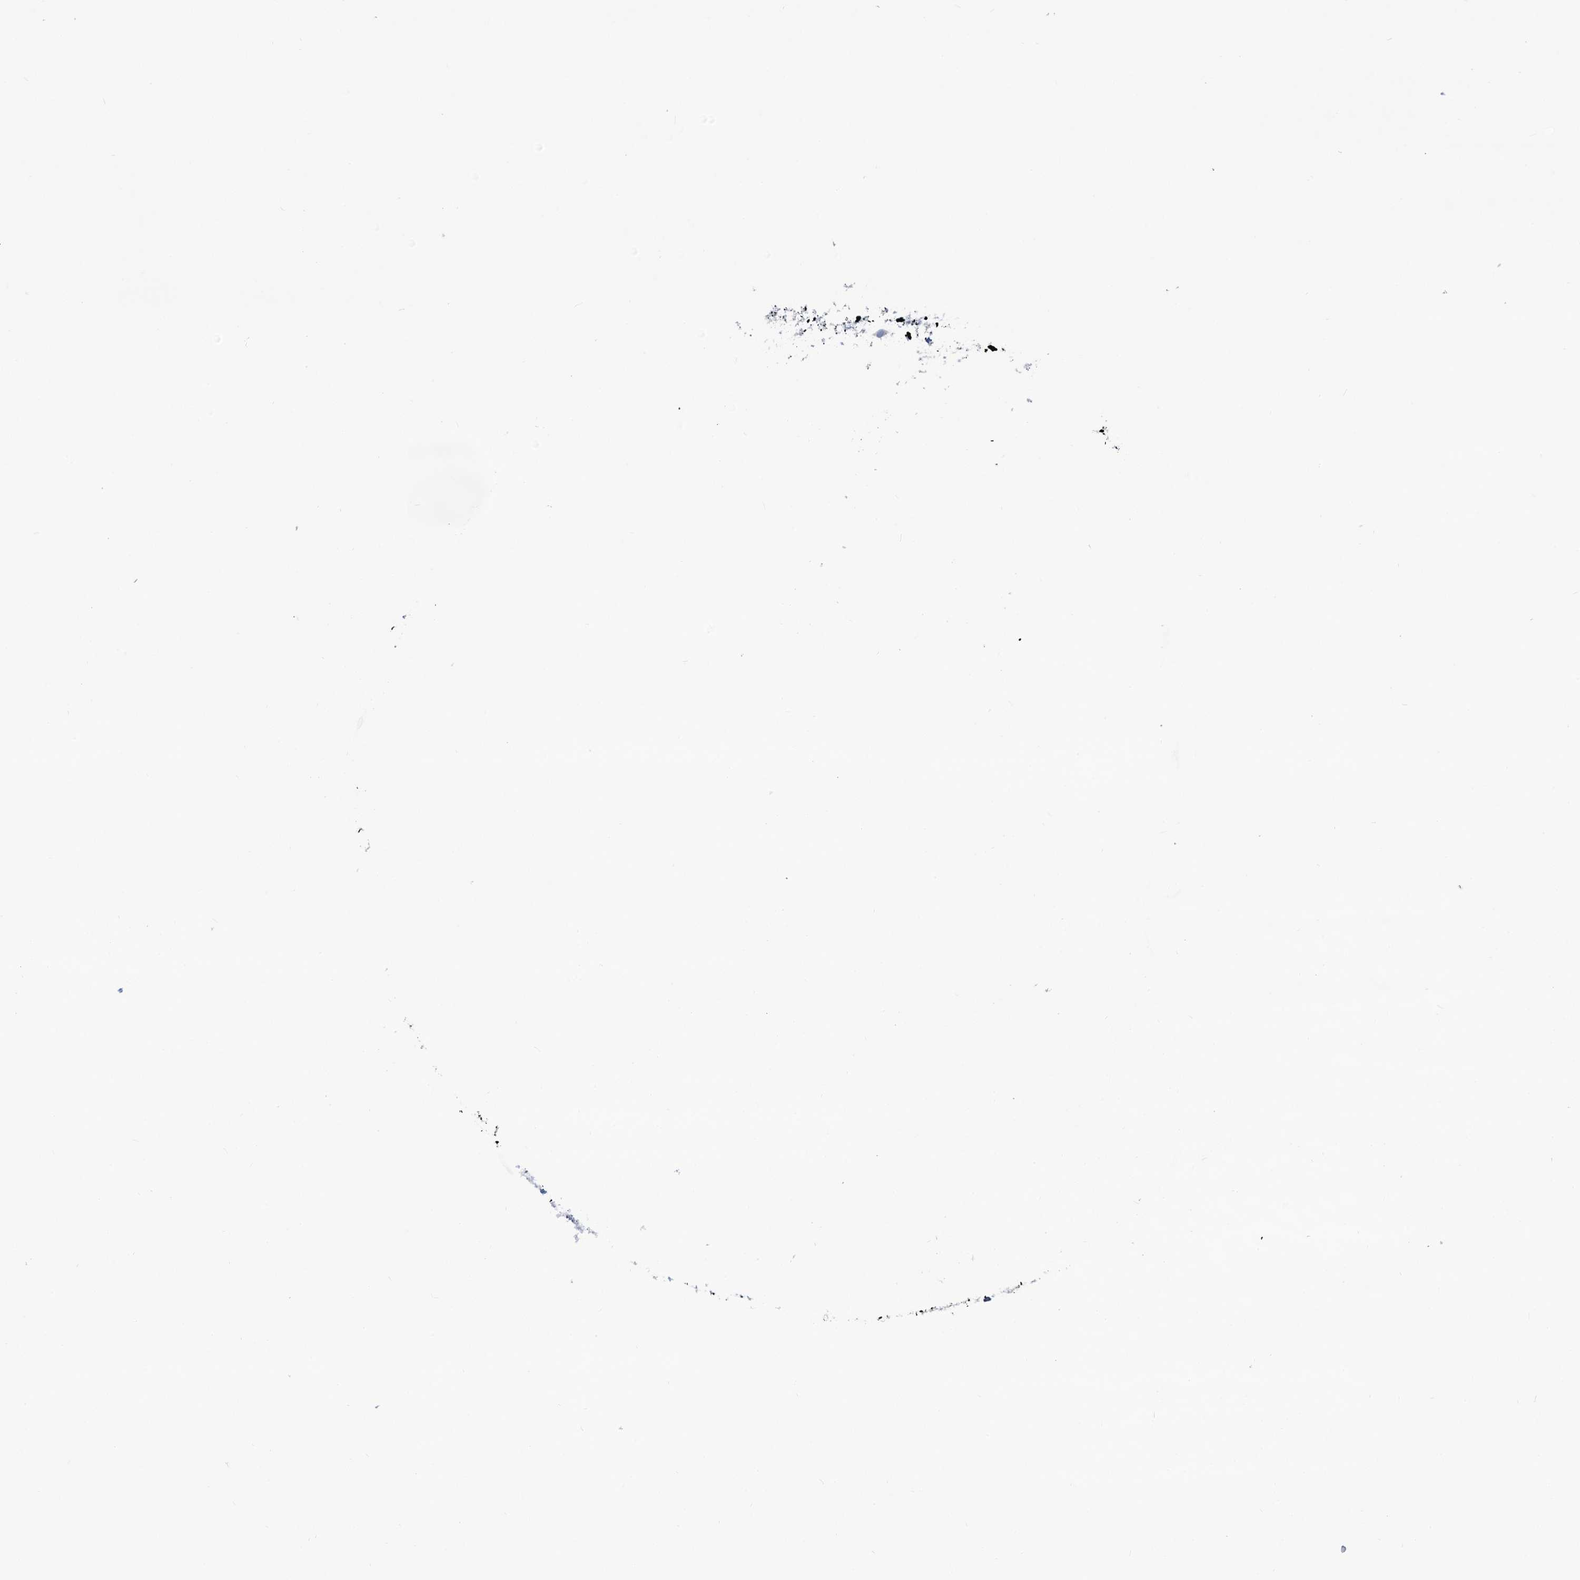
{"staining": {"intensity": "negative", "quantity": "none", "location": "none"}, "tissue": "urothelial cancer", "cell_type": "Tumor cells", "image_type": "cancer", "snomed": [{"axis": "morphology", "description": "Urothelial carcinoma, High grade"}, {"axis": "topography", "description": "Urinary bladder"}], "caption": "DAB (3,3'-diaminobenzidine) immunohistochemical staining of urothelial cancer displays no significant staining in tumor cells.", "gene": "SLC1A3", "patient": {"sex": "male", "age": 50}}